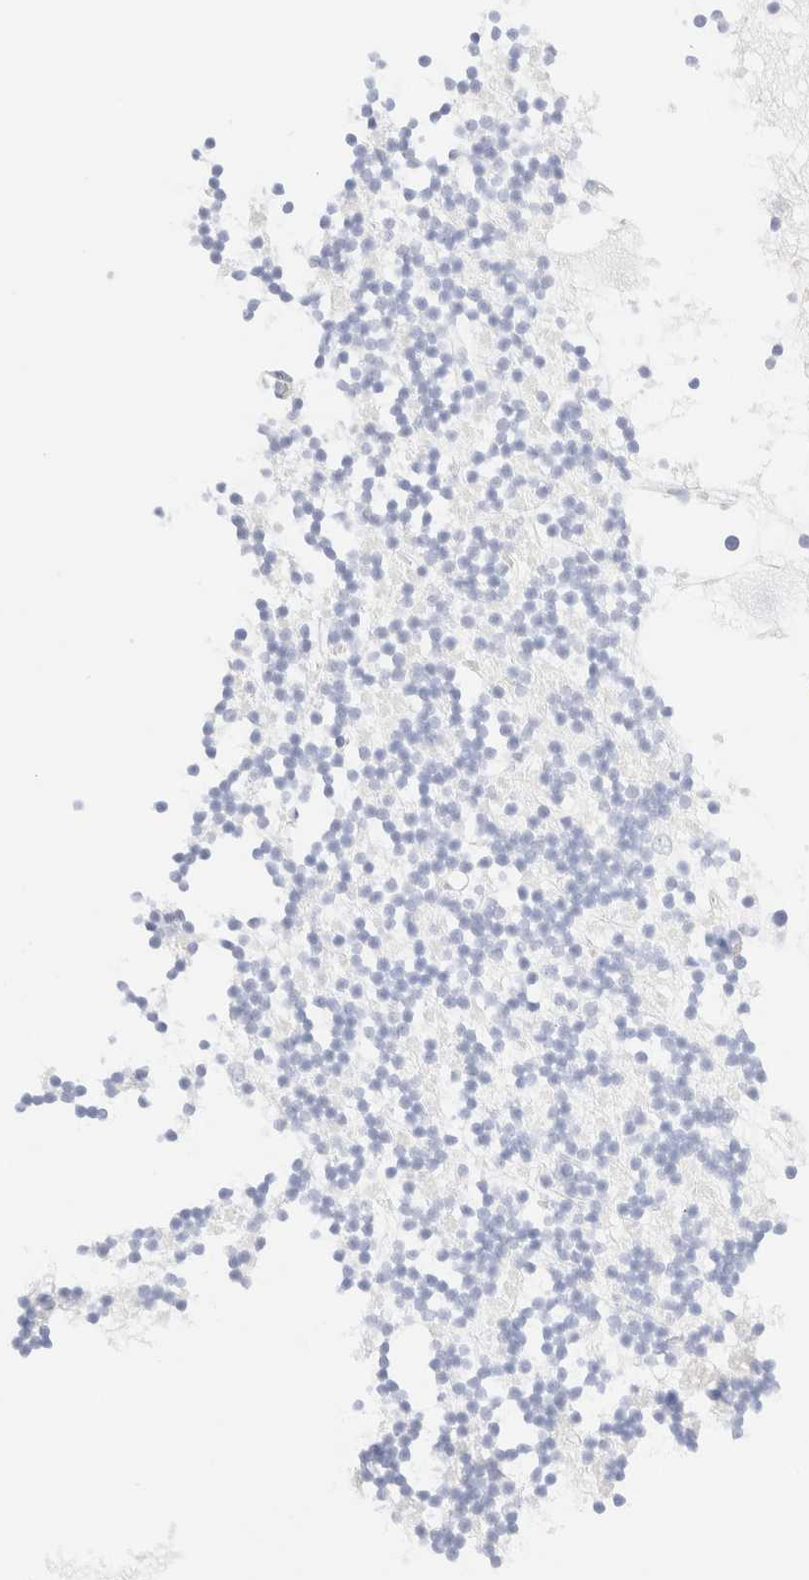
{"staining": {"intensity": "negative", "quantity": "none", "location": "none"}, "tissue": "cerebellum", "cell_type": "Cells in granular layer", "image_type": "normal", "snomed": [{"axis": "morphology", "description": "Normal tissue, NOS"}, {"axis": "topography", "description": "Cerebellum"}], "caption": "The photomicrograph demonstrates no staining of cells in granular layer in benign cerebellum. Brightfield microscopy of IHC stained with DAB (brown) and hematoxylin (blue), captured at high magnification.", "gene": "KRT15", "patient": {"sex": "male", "age": 57}}